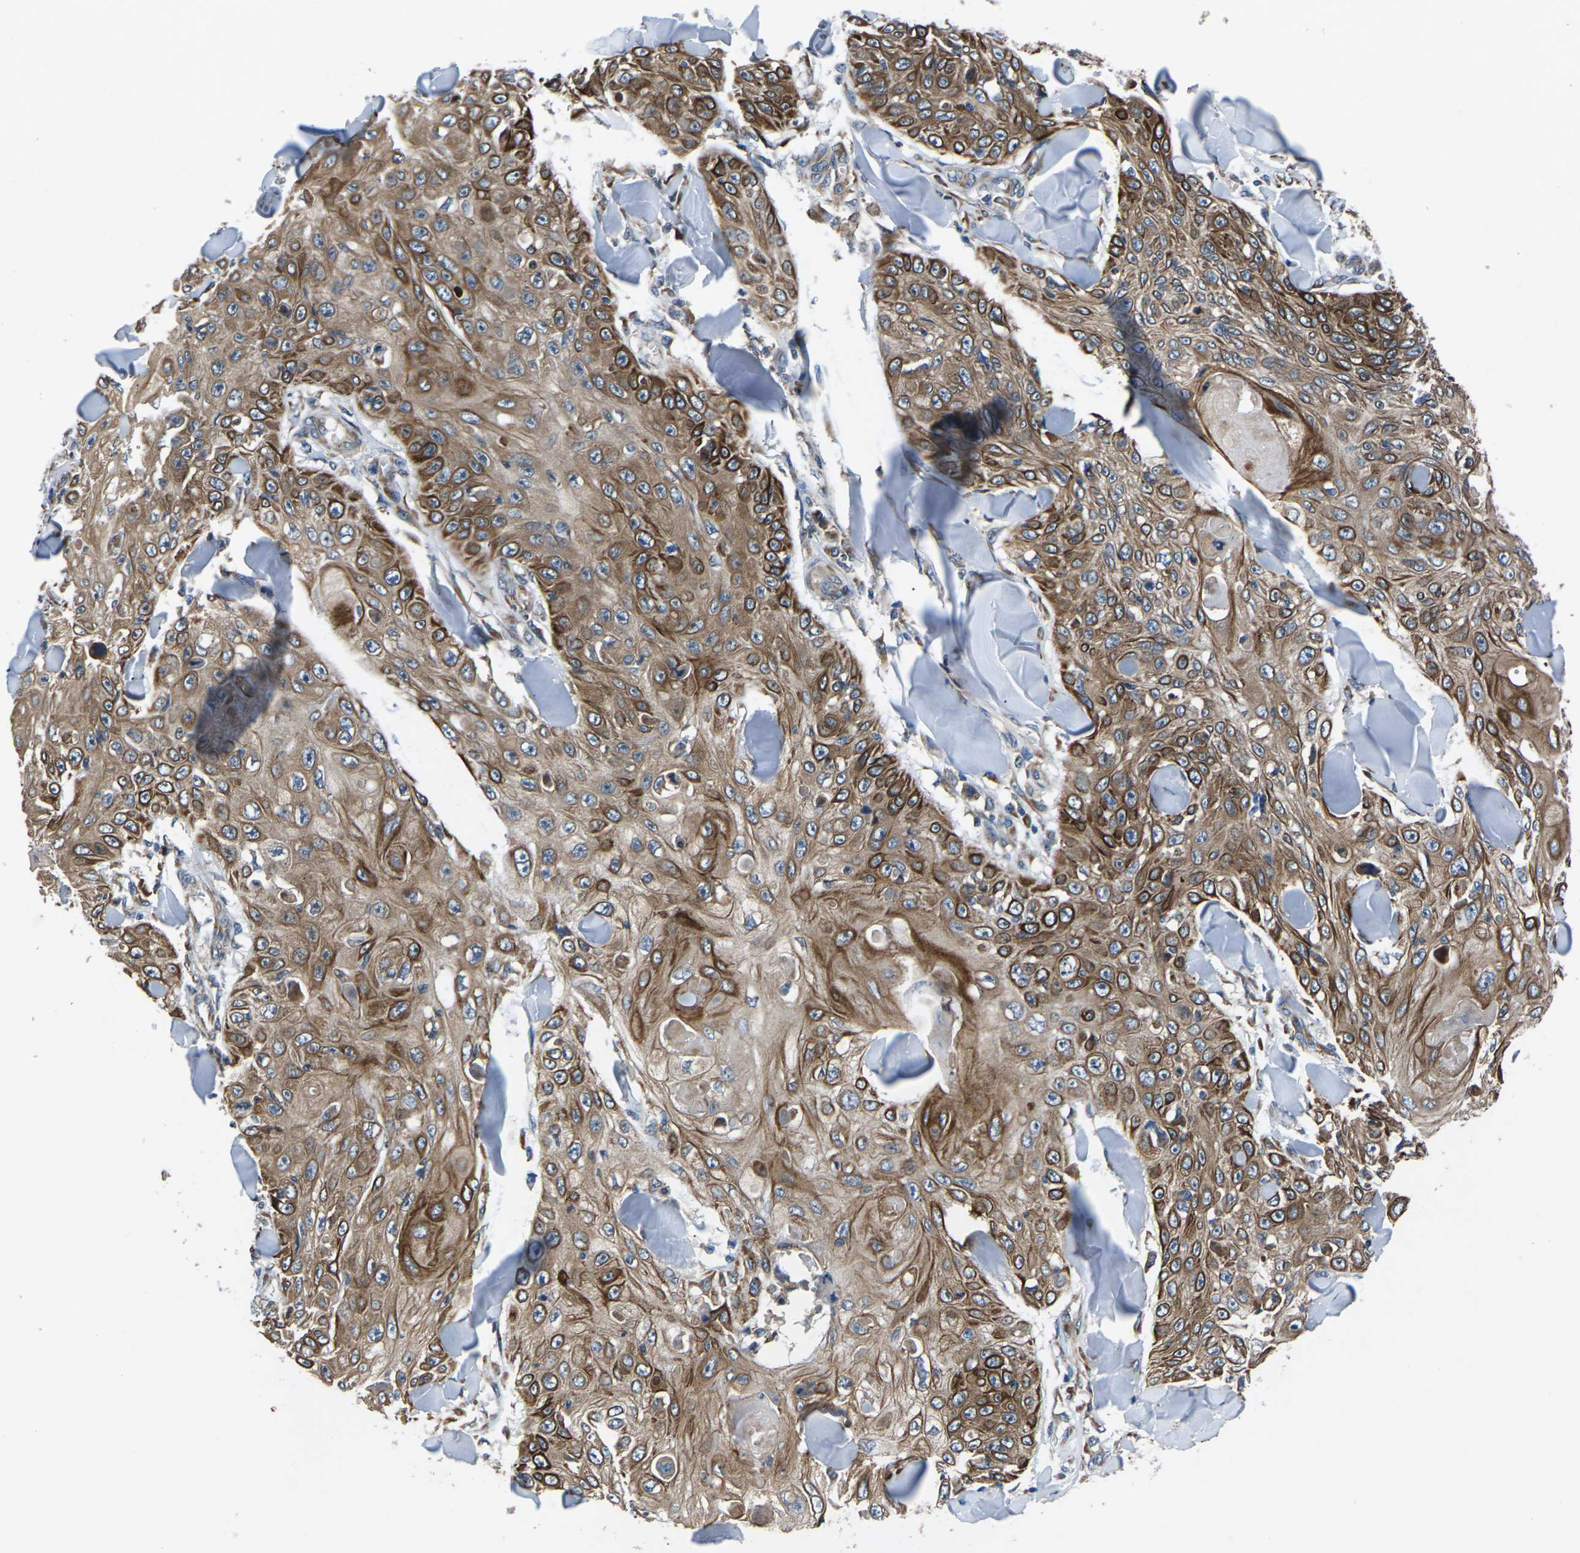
{"staining": {"intensity": "moderate", "quantity": ">75%", "location": "cytoplasmic/membranous"}, "tissue": "skin cancer", "cell_type": "Tumor cells", "image_type": "cancer", "snomed": [{"axis": "morphology", "description": "Squamous cell carcinoma, NOS"}, {"axis": "topography", "description": "Skin"}], "caption": "Immunohistochemistry (IHC) histopathology image of human skin cancer stained for a protein (brown), which demonstrates medium levels of moderate cytoplasmic/membranous staining in approximately >75% of tumor cells.", "gene": "GABRP", "patient": {"sex": "male", "age": 86}}